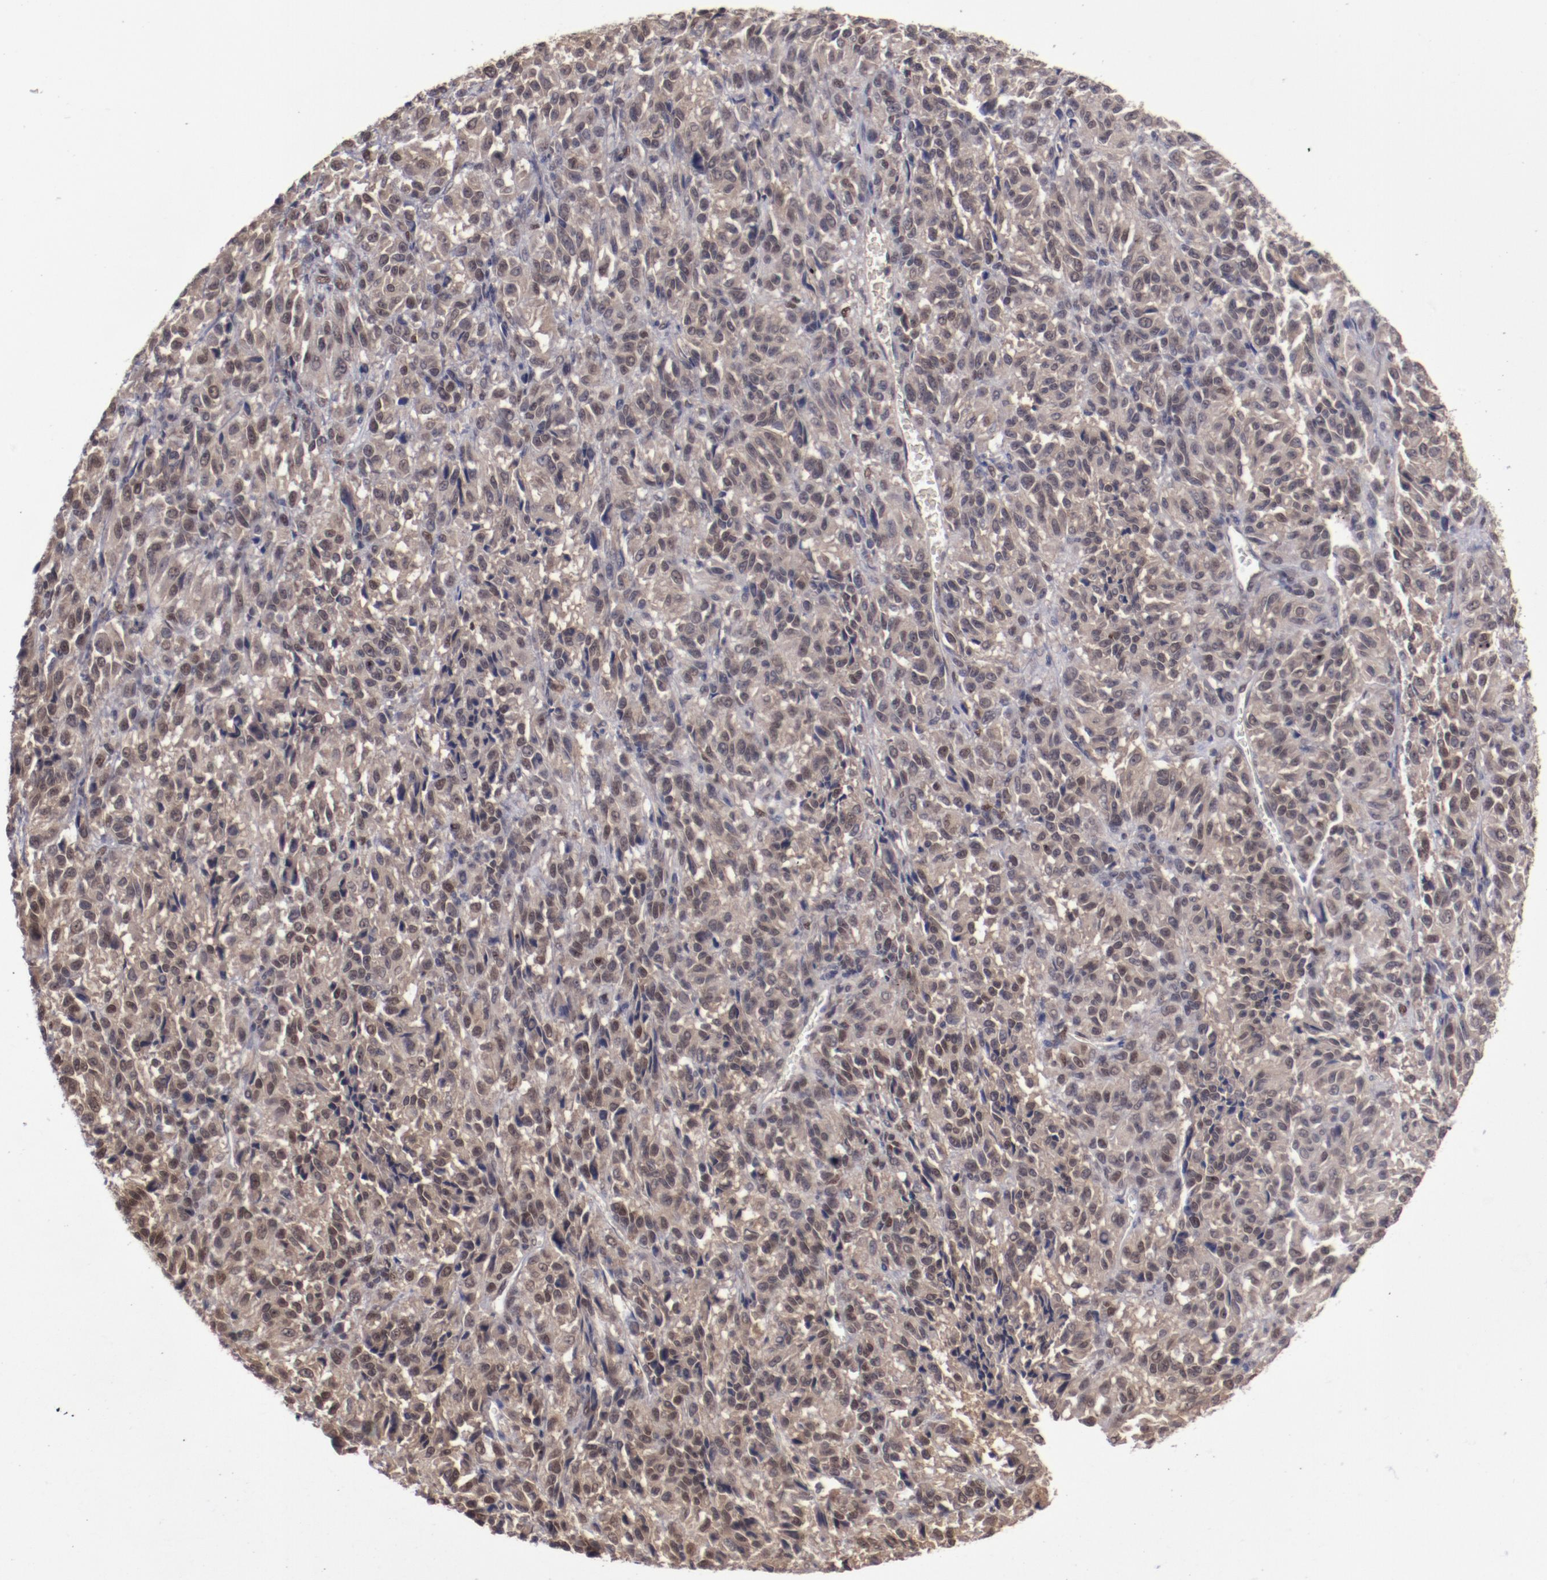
{"staining": {"intensity": "moderate", "quantity": "25%-75%", "location": "cytoplasmic/membranous,nuclear"}, "tissue": "melanoma", "cell_type": "Tumor cells", "image_type": "cancer", "snomed": [{"axis": "morphology", "description": "Malignant melanoma, Metastatic site"}, {"axis": "topography", "description": "Lung"}], "caption": "A brown stain shows moderate cytoplasmic/membranous and nuclear positivity of a protein in melanoma tumor cells. (Brightfield microscopy of DAB IHC at high magnification).", "gene": "ARNT", "patient": {"sex": "male", "age": 64}}